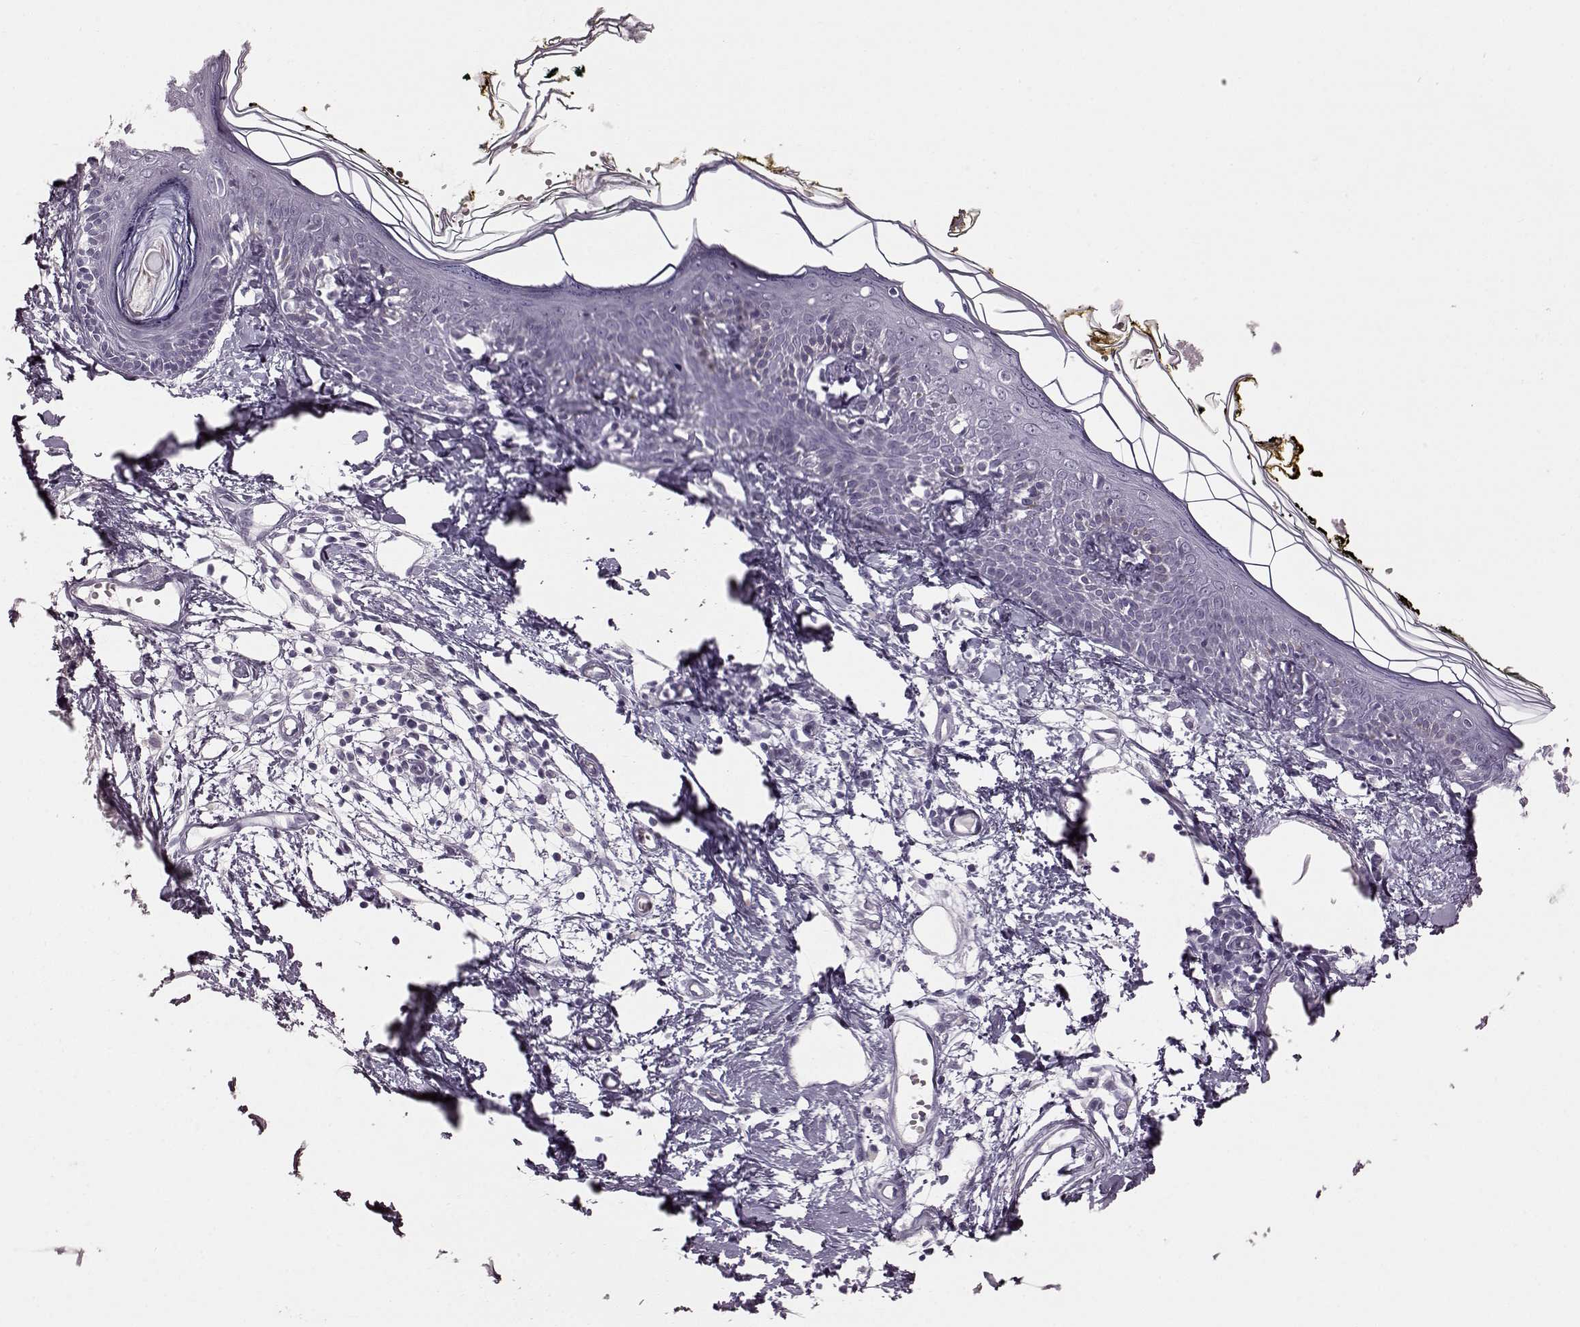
{"staining": {"intensity": "negative", "quantity": "none", "location": "none"}, "tissue": "skin", "cell_type": "Fibroblasts", "image_type": "normal", "snomed": [{"axis": "morphology", "description": "Normal tissue, NOS"}, {"axis": "topography", "description": "Skin"}], "caption": "IHC of benign human skin displays no expression in fibroblasts.", "gene": "TCHHL1", "patient": {"sex": "male", "age": 76}}